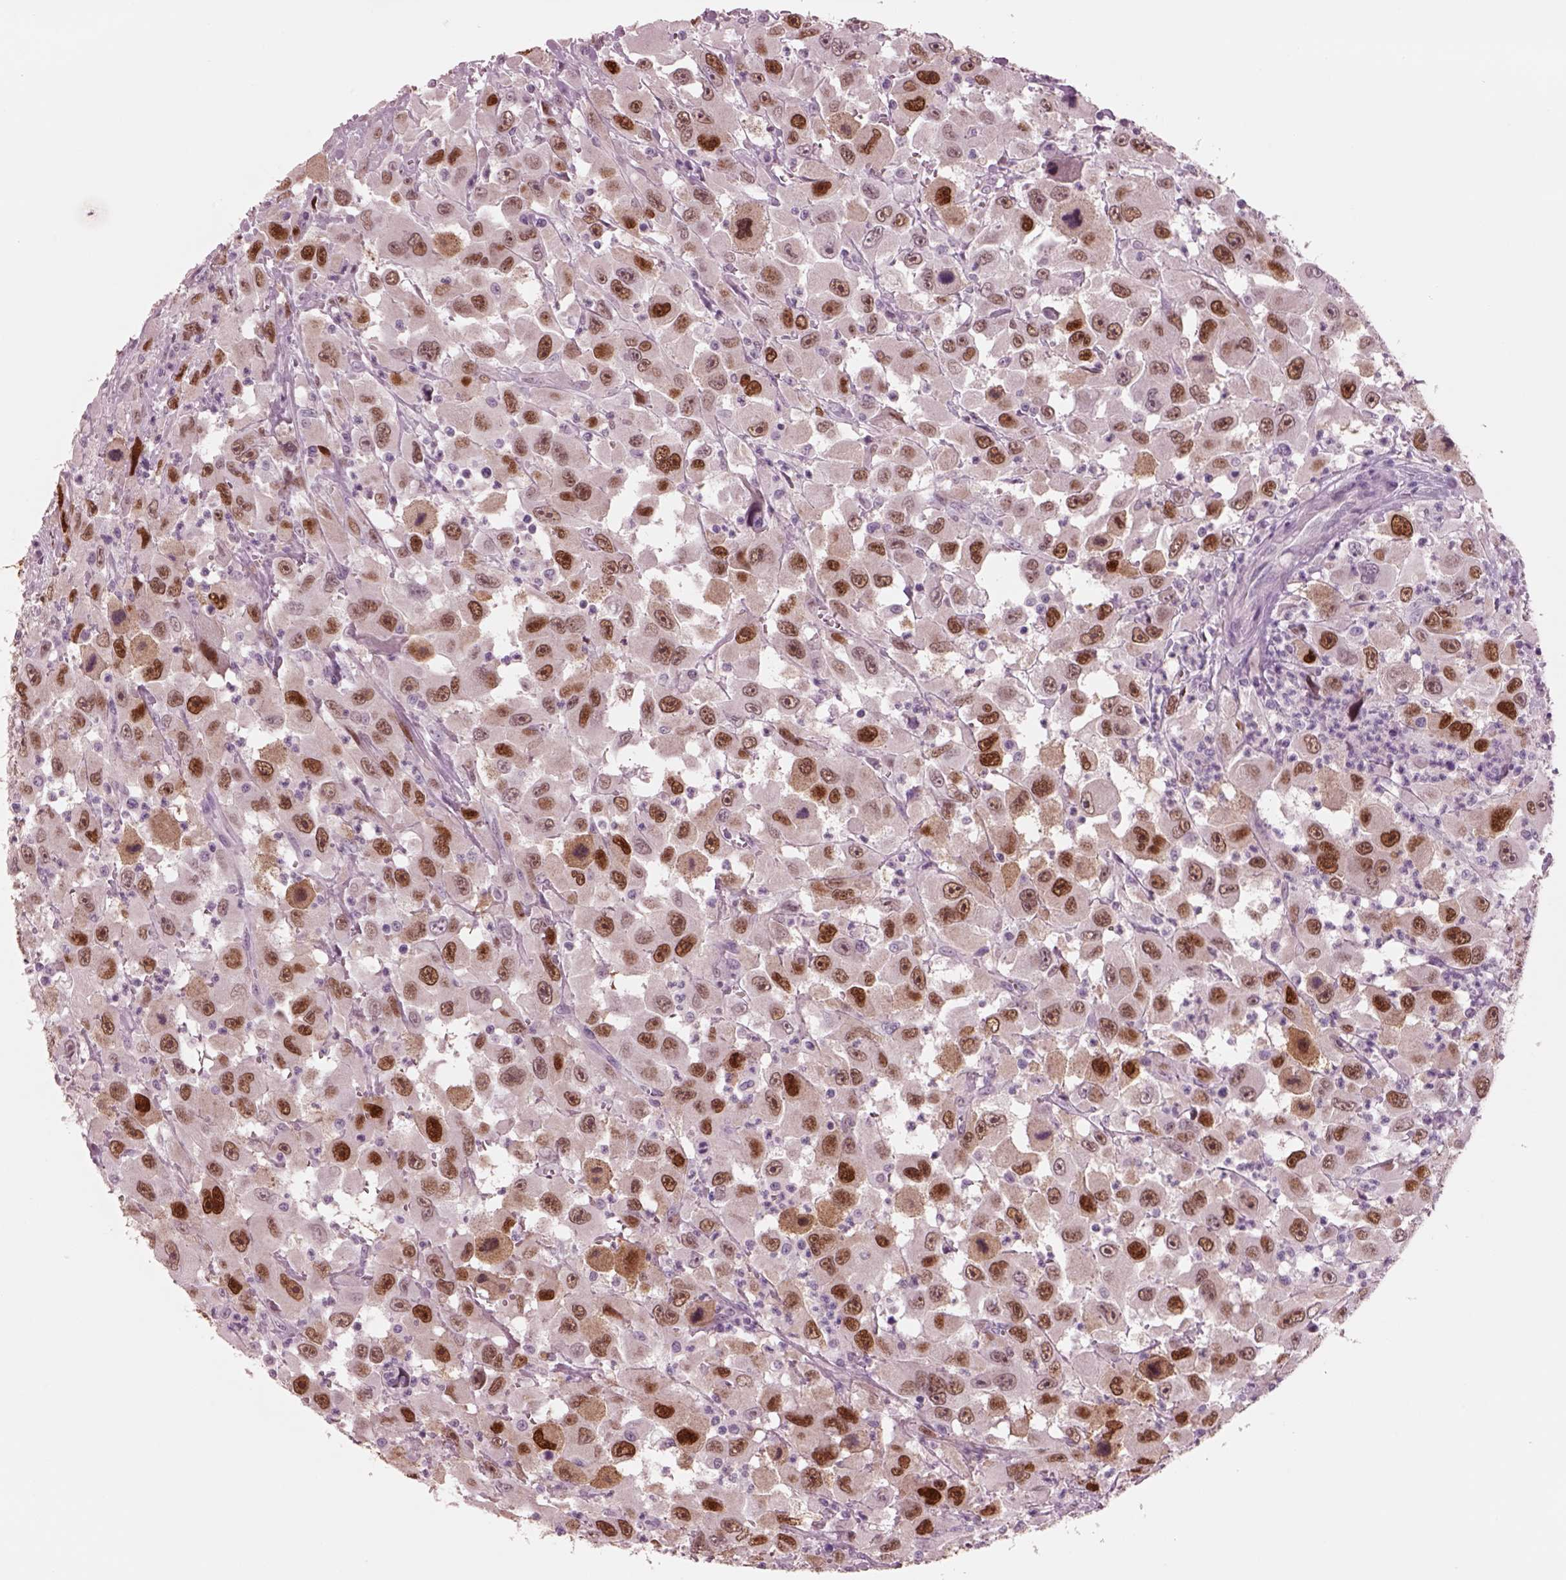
{"staining": {"intensity": "moderate", "quantity": ">75%", "location": "nuclear"}, "tissue": "head and neck cancer", "cell_type": "Tumor cells", "image_type": "cancer", "snomed": [{"axis": "morphology", "description": "Squamous cell carcinoma, NOS"}, {"axis": "morphology", "description": "Squamous cell carcinoma, metastatic, NOS"}, {"axis": "topography", "description": "Oral tissue"}, {"axis": "topography", "description": "Head-Neck"}], "caption": "Tumor cells demonstrate moderate nuclear expression in about >75% of cells in head and neck cancer. The staining is performed using DAB brown chromogen to label protein expression. The nuclei are counter-stained blue using hematoxylin.", "gene": "SOX9", "patient": {"sex": "female", "age": 85}}